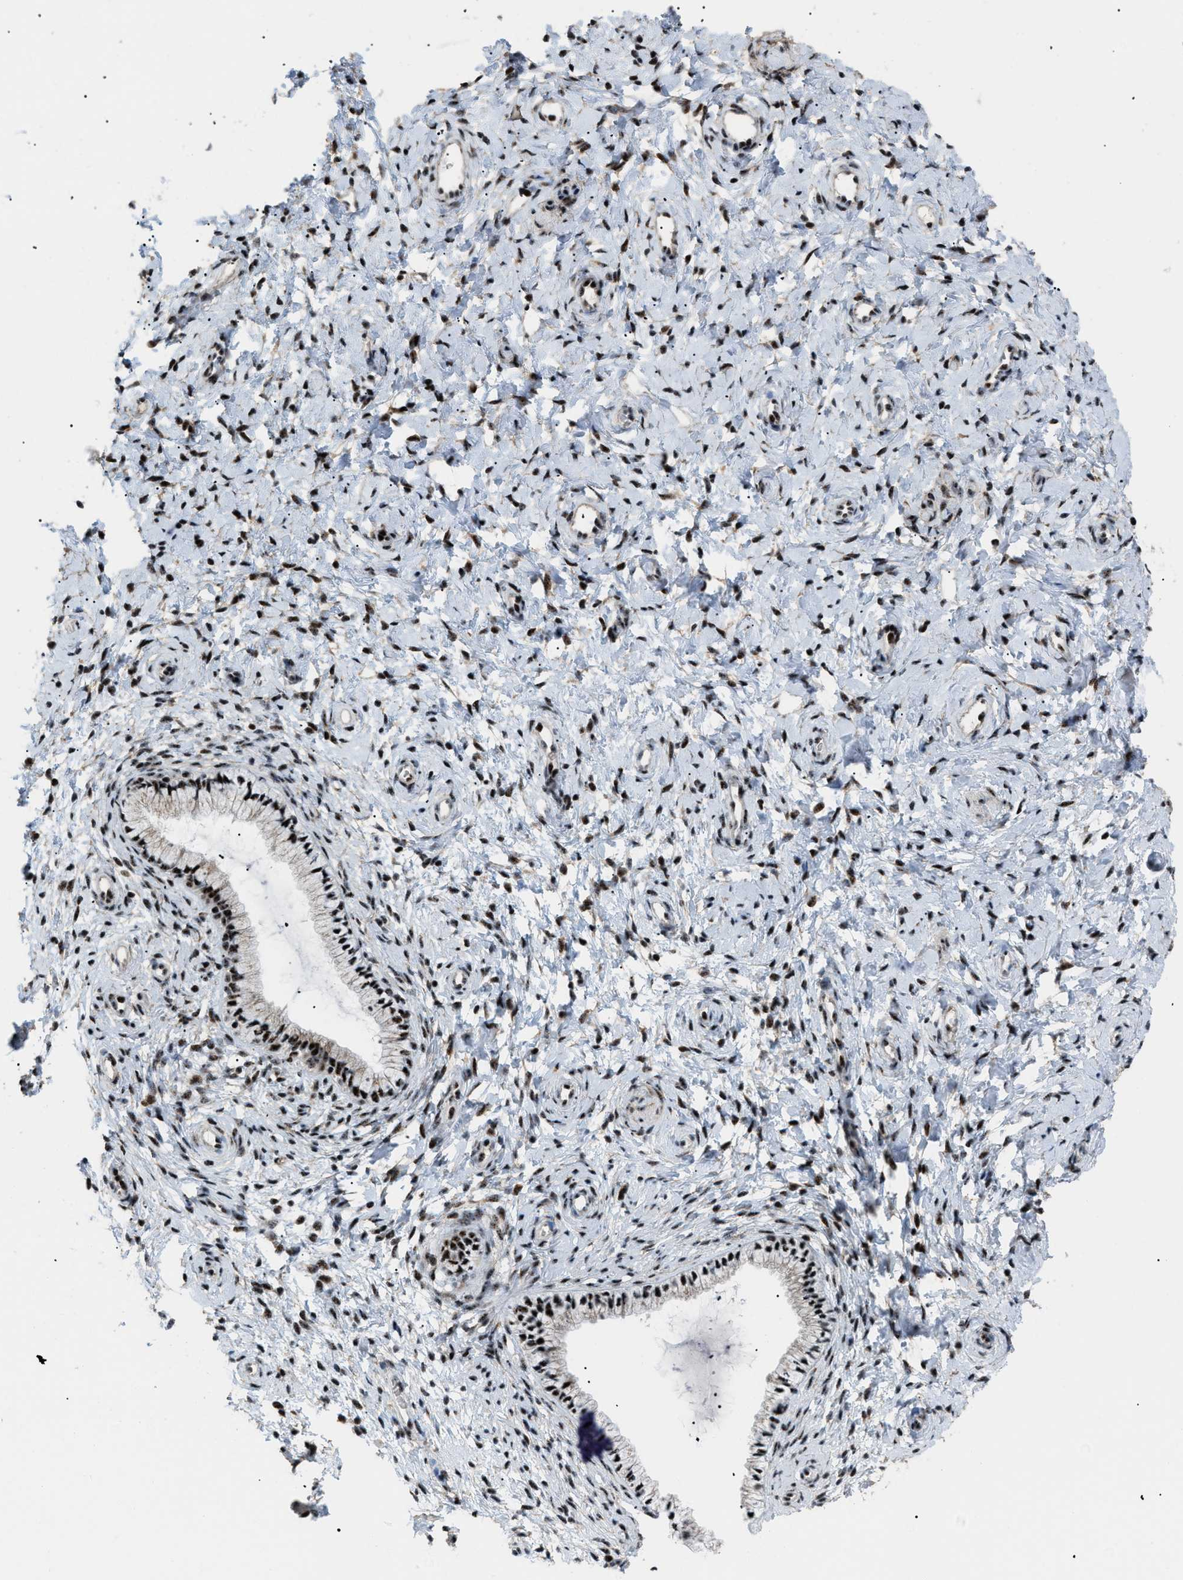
{"staining": {"intensity": "moderate", "quantity": "25%-75%", "location": "cytoplasmic/membranous,nuclear"}, "tissue": "cervix", "cell_type": "Glandular cells", "image_type": "normal", "snomed": [{"axis": "morphology", "description": "Normal tissue, NOS"}, {"axis": "topography", "description": "Cervix"}], "caption": "Cervix was stained to show a protein in brown. There is medium levels of moderate cytoplasmic/membranous,nuclear staining in about 25%-75% of glandular cells.", "gene": "CDR2", "patient": {"sex": "female", "age": 72}}